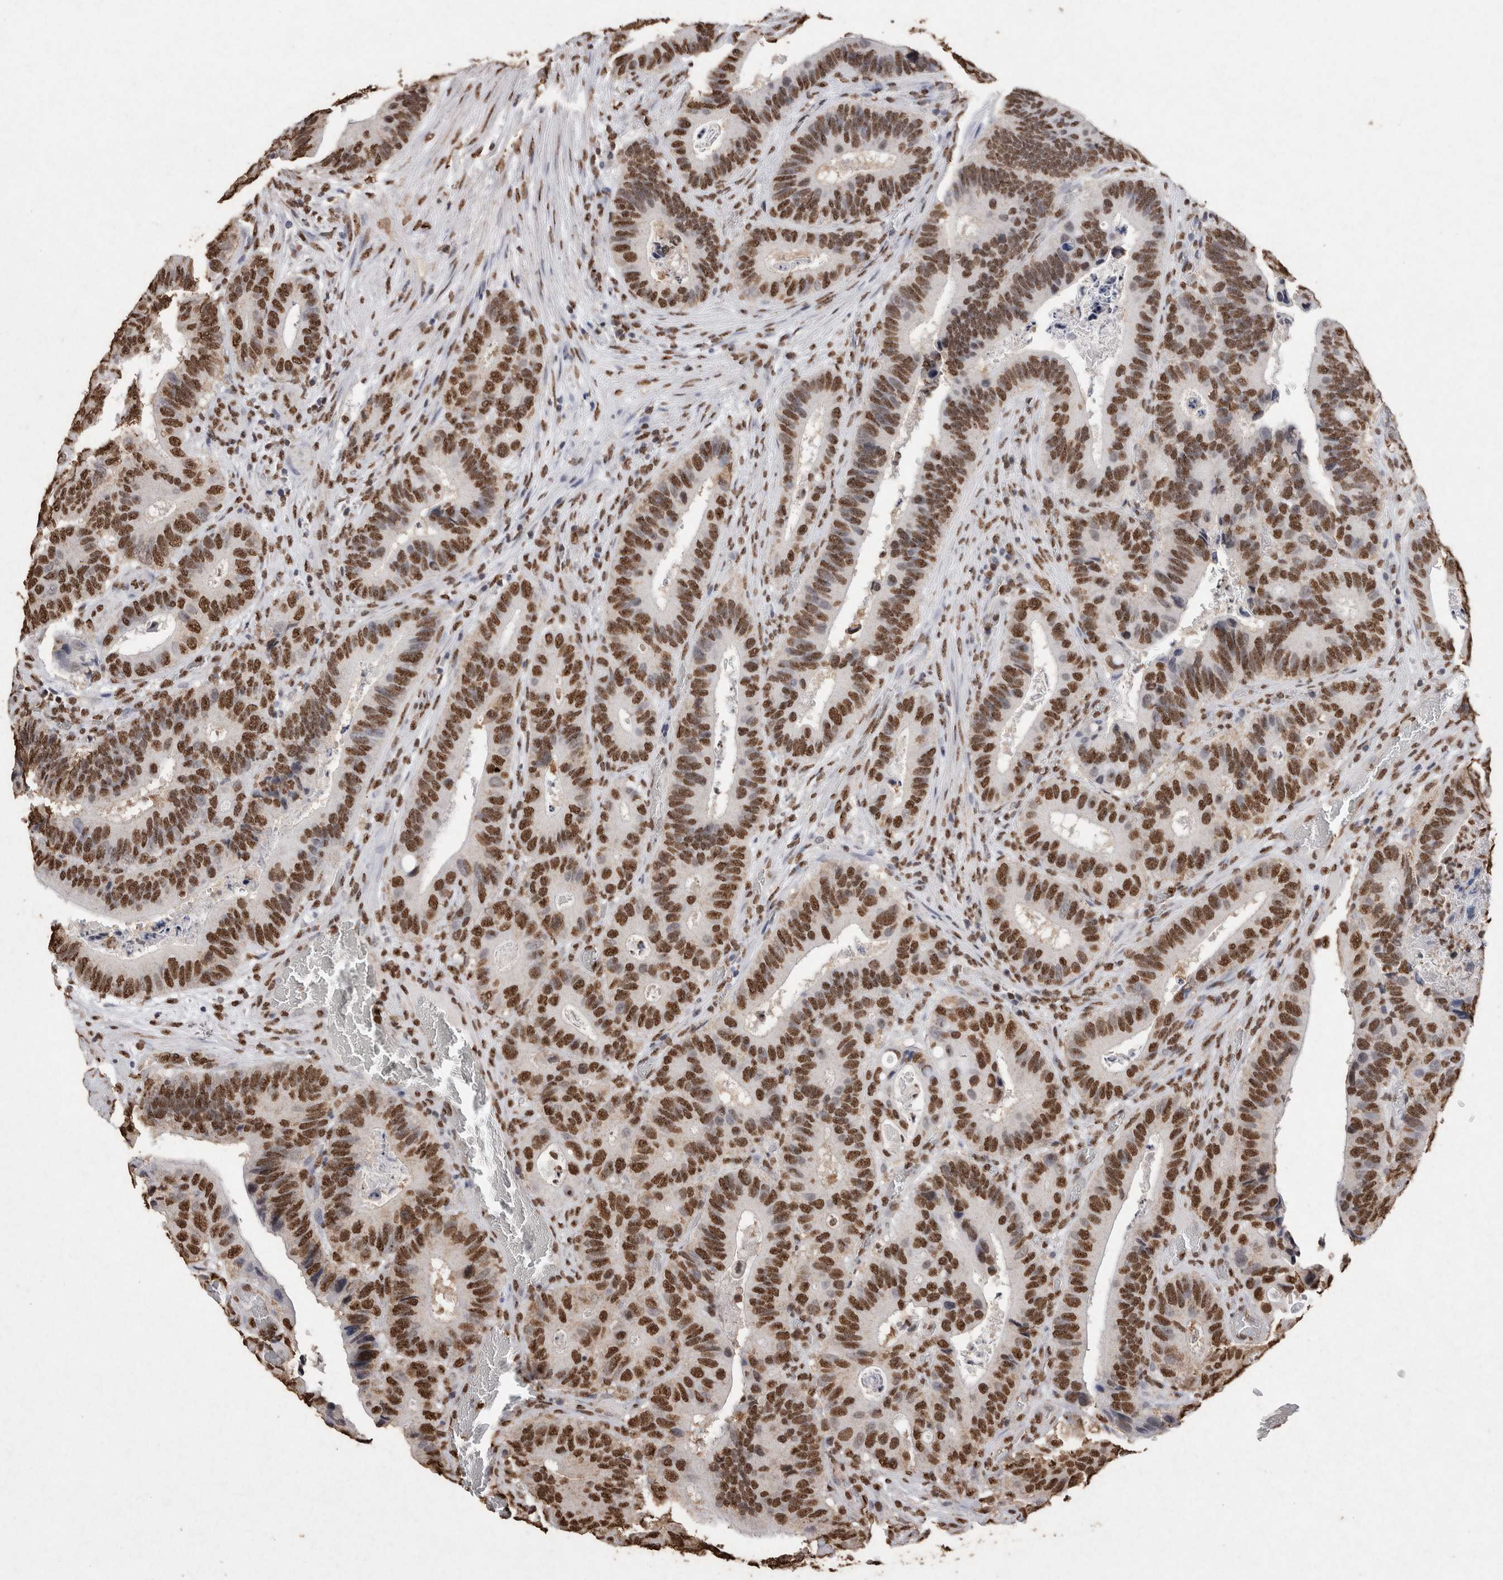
{"staining": {"intensity": "strong", "quantity": ">75%", "location": "nuclear"}, "tissue": "colorectal cancer", "cell_type": "Tumor cells", "image_type": "cancer", "snomed": [{"axis": "morphology", "description": "Adenocarcinoma, NOS"}, {"axis": "topography", "description": "Colon"}], "caption": "Tumor cells show high levels of strong nuclear staining in about >75% of cells in human colorectal cancer (adenocarcinoma).", "gene": "NTHL1", "patient": {"sex": "male", "age": 72}}